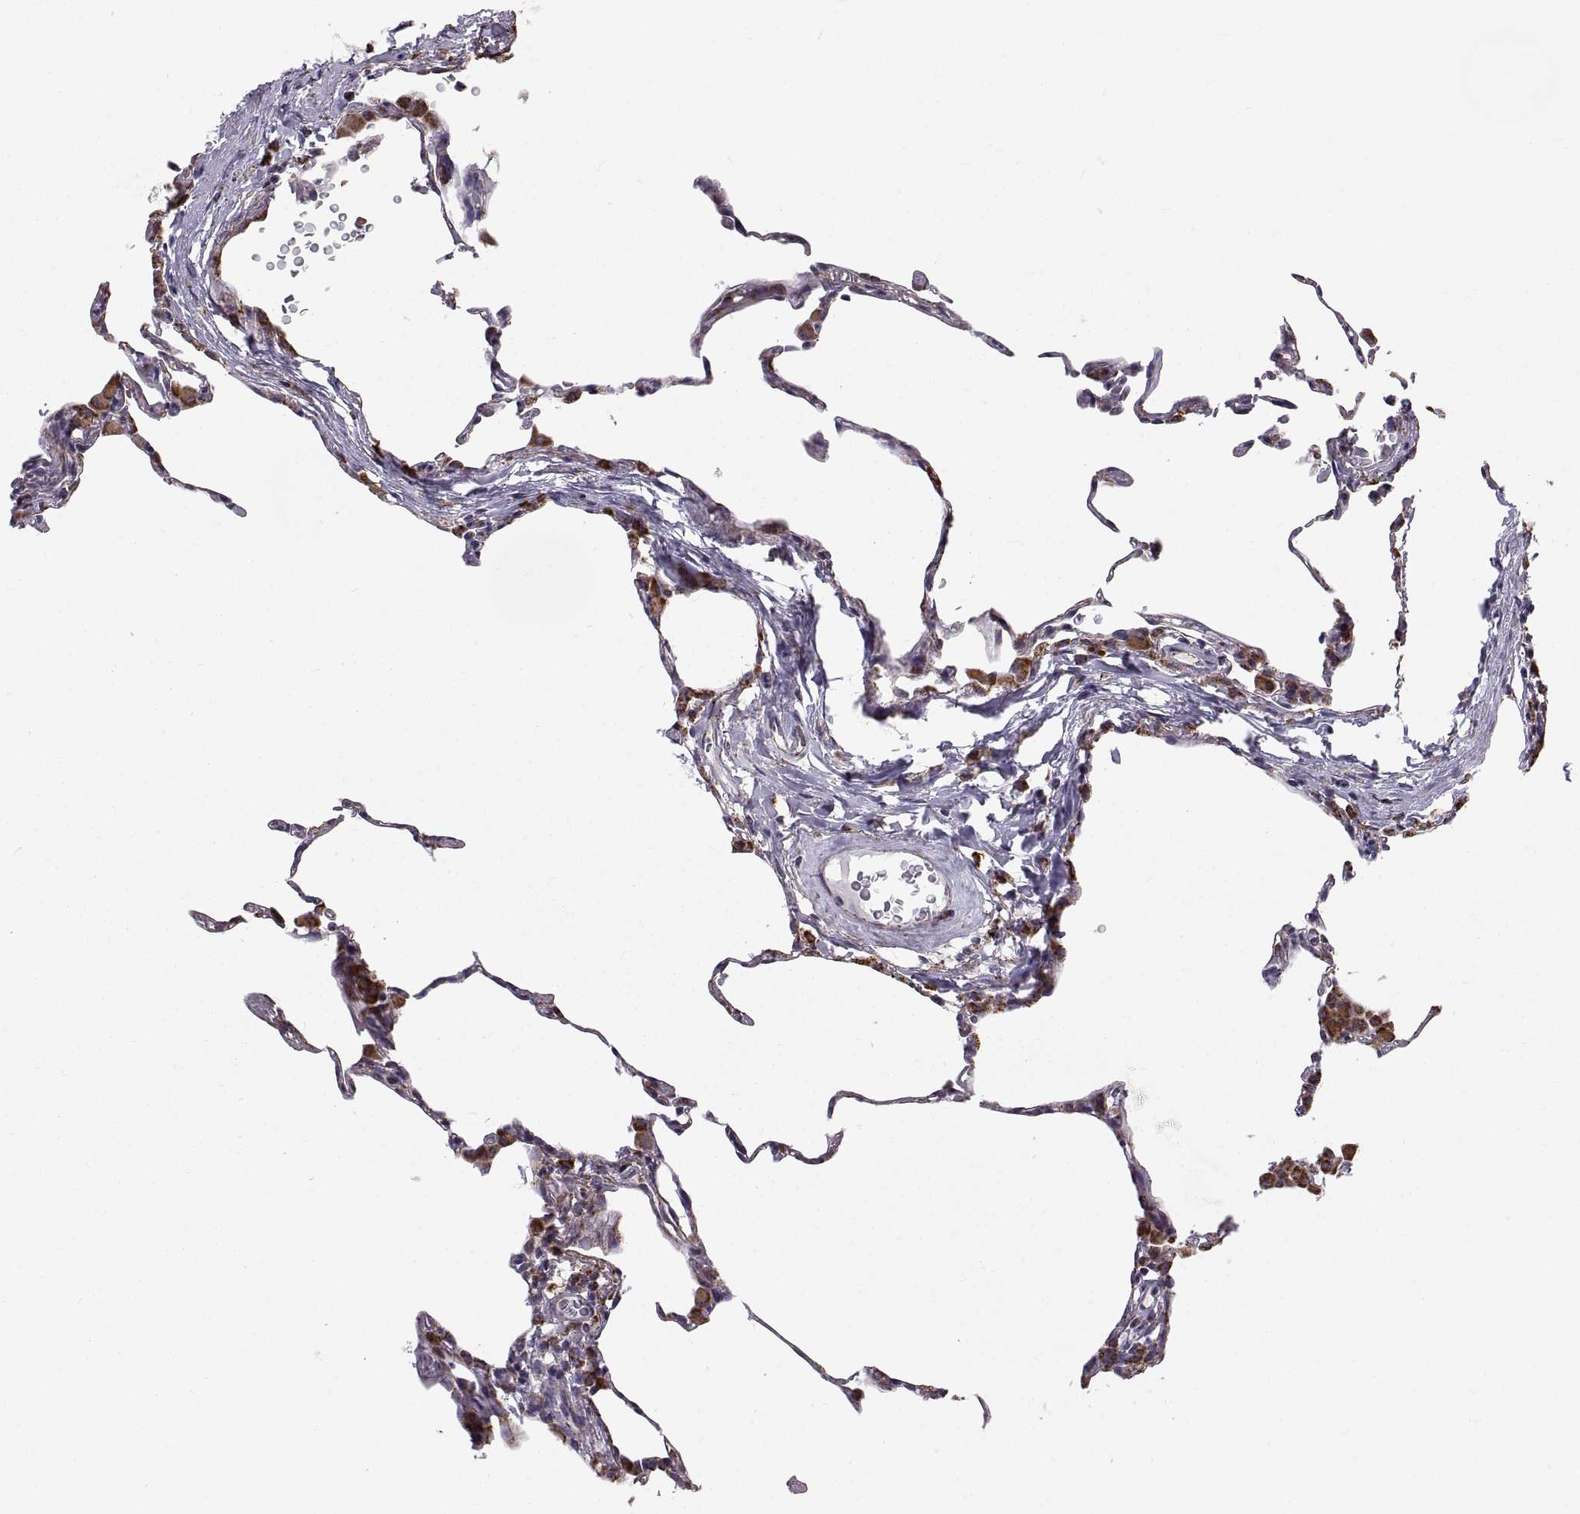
{"staining": {"intensity": "strong", "quantity": "25%-75%", "location": "cytoplasmic/membranous"}, "tissue": "lung", "cell_type": "Alveolar cells", "image_type": "normal", "snomed": [{"axis": "morphology", "description": "Normal tissue, NOS"}, {"axis": "topography", "description": "Lung"}], "caption": "Lung stained with DAB immunohistochemistry (IHC) demonstrates high levels of strong cytoplasmic/membranous positivity in approximately 25%-75% of alveolar cells. The staining was performed using DAB to visualize the protein expression in brown, while the nuclei were stained in blue with hematoxylin (Magnification: 20x).", "gene": "ARSD", "patient": {"sex": "female", "age": 57}}